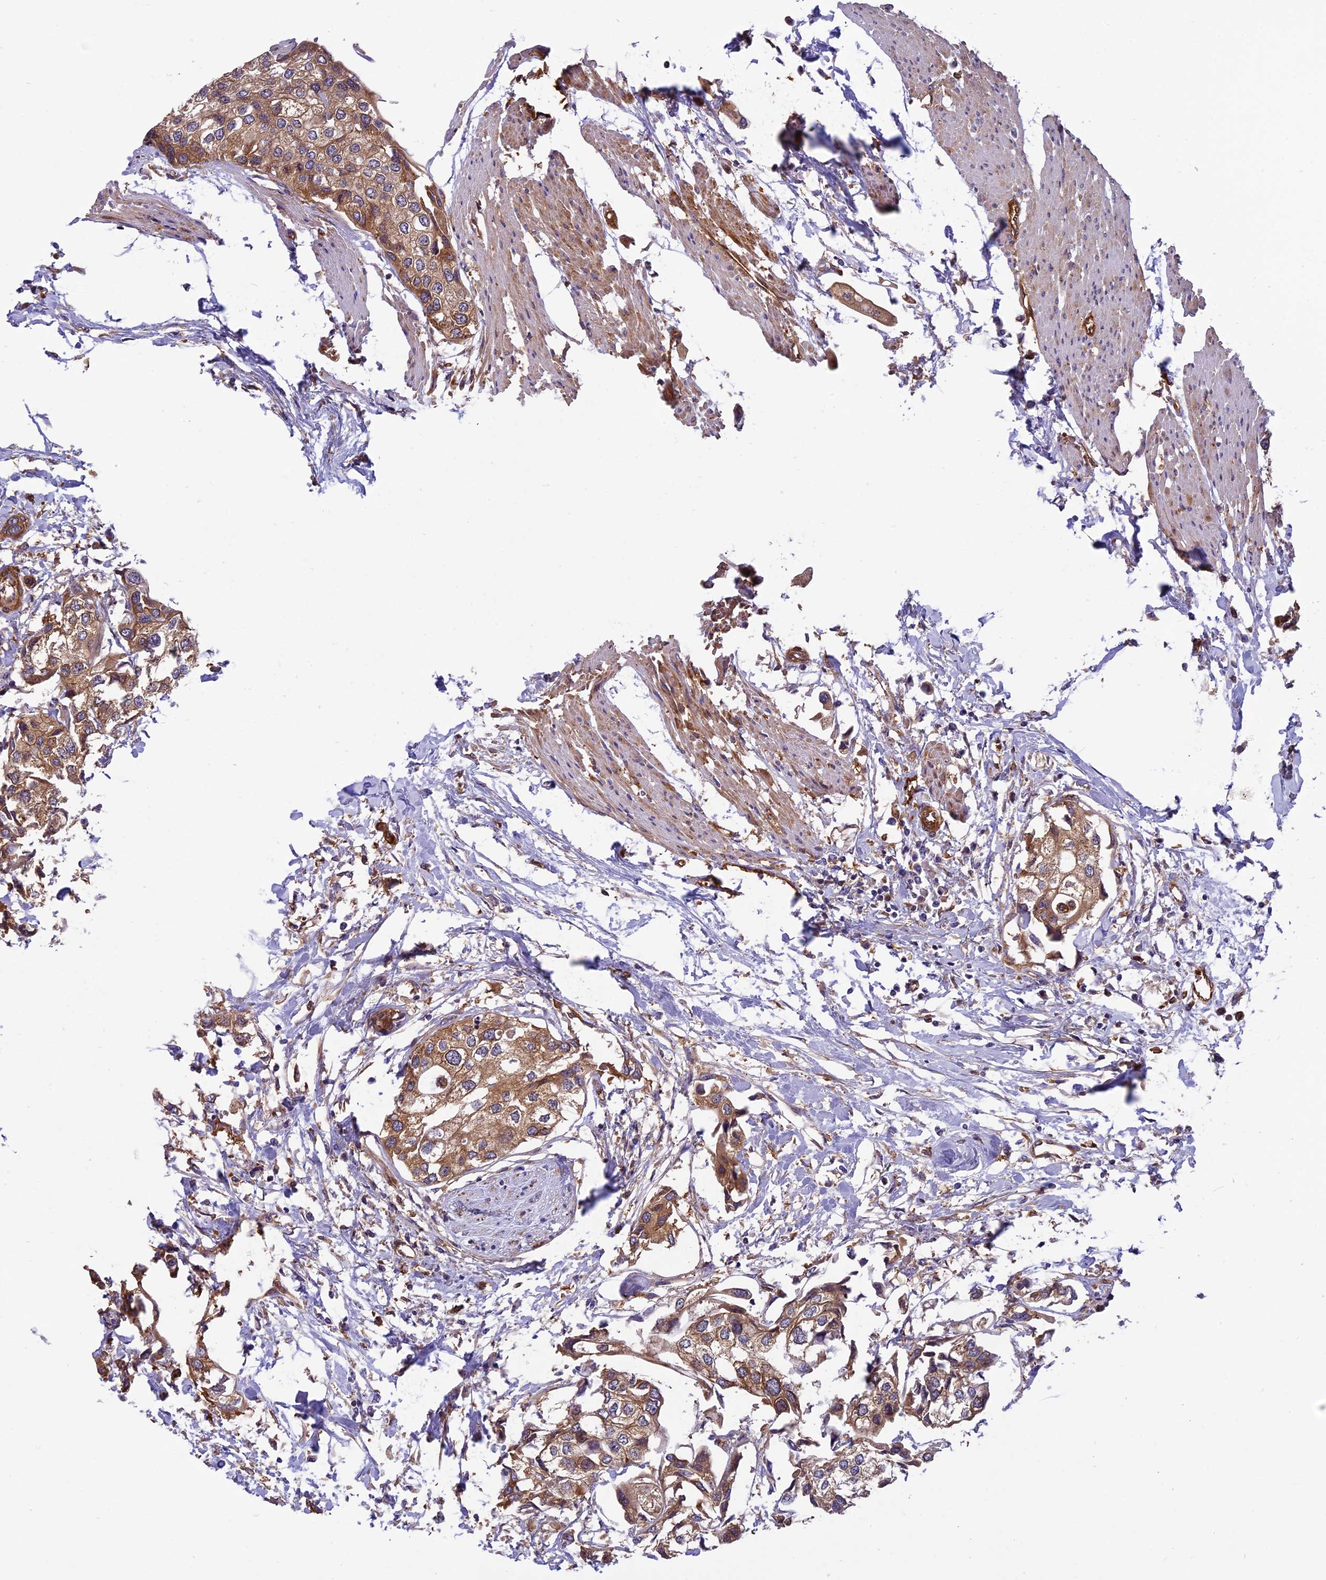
{"staining": {"intensity": "moderate", "quantity": ">75%", "location": "cytoplasmic/membranous"}, "tissue": "urothelial cancer", "cell_type": "Tumor cells", "image_type": "cancer", "snomed": [{"axis": "morphology", "description": "Urothelial carcinoma, High grade"}, {"axis": "topography", "description": "Urinary bladder"}], "caption": "Protein staining of urothelial carcinoma (high-grade) tissue exhibits moderate cytoplasmic/membranous expression in about >75% of tumor cells.", "gene": "EHBP1L1", "patient": {"sex": "male", "age": 64}}